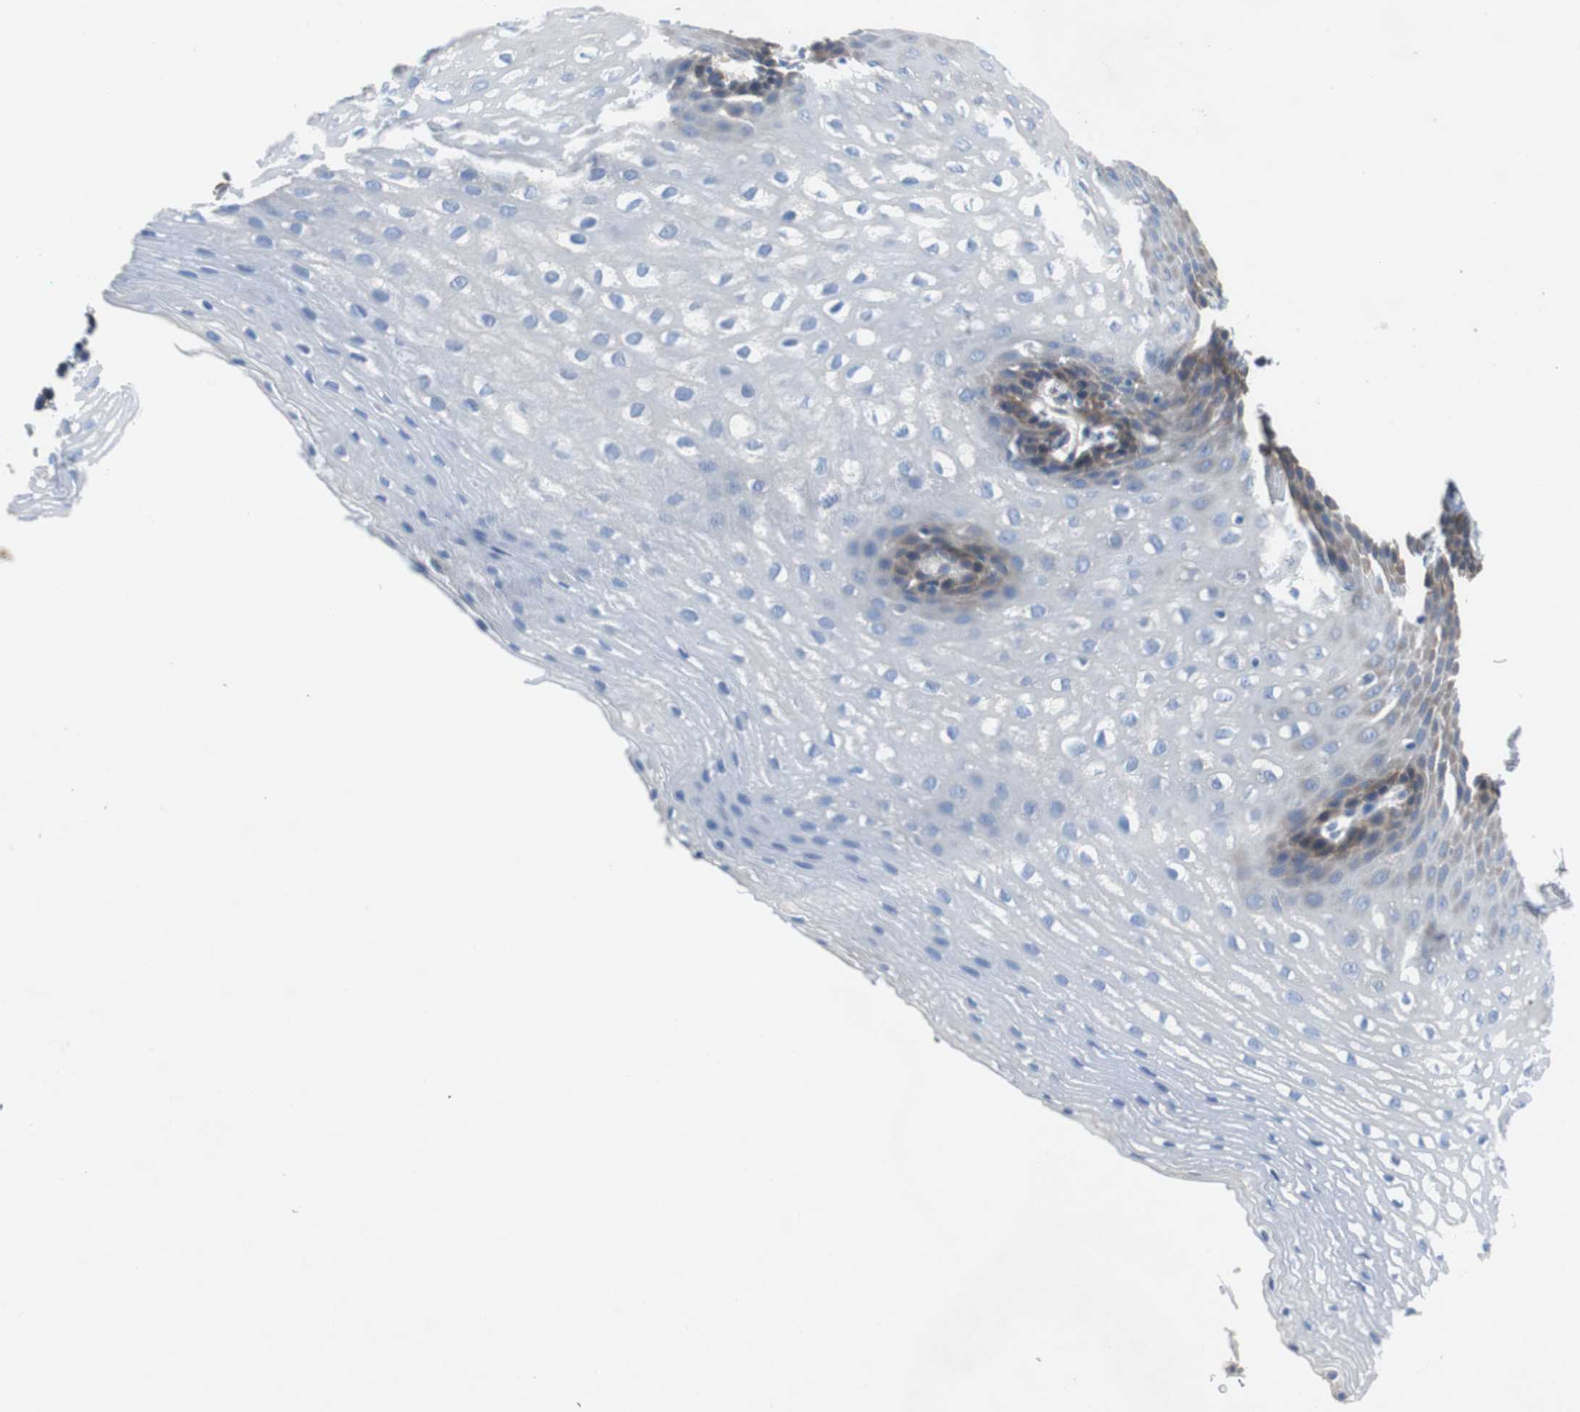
{"staining": {"intensity": "negative", "quantity": "none", "location": "none"}, "tissue": "esophagus", "cell_type": "Squamous epithelial cells", "image_type": "normal", "snomed": [{"axis": "morphology", "description": "Normal tissue, NOS"}, {"axis": "topography", "description": "Esophagus"}], "caption": "Immunohistochemistry (IHC) image of unremarkable esophagus: human esophagus stained with DAB shows no significant protein expression in squamous epithelial cells.", "gene": "EEF2K", "patient": {"sex": "male", "age": 48}}